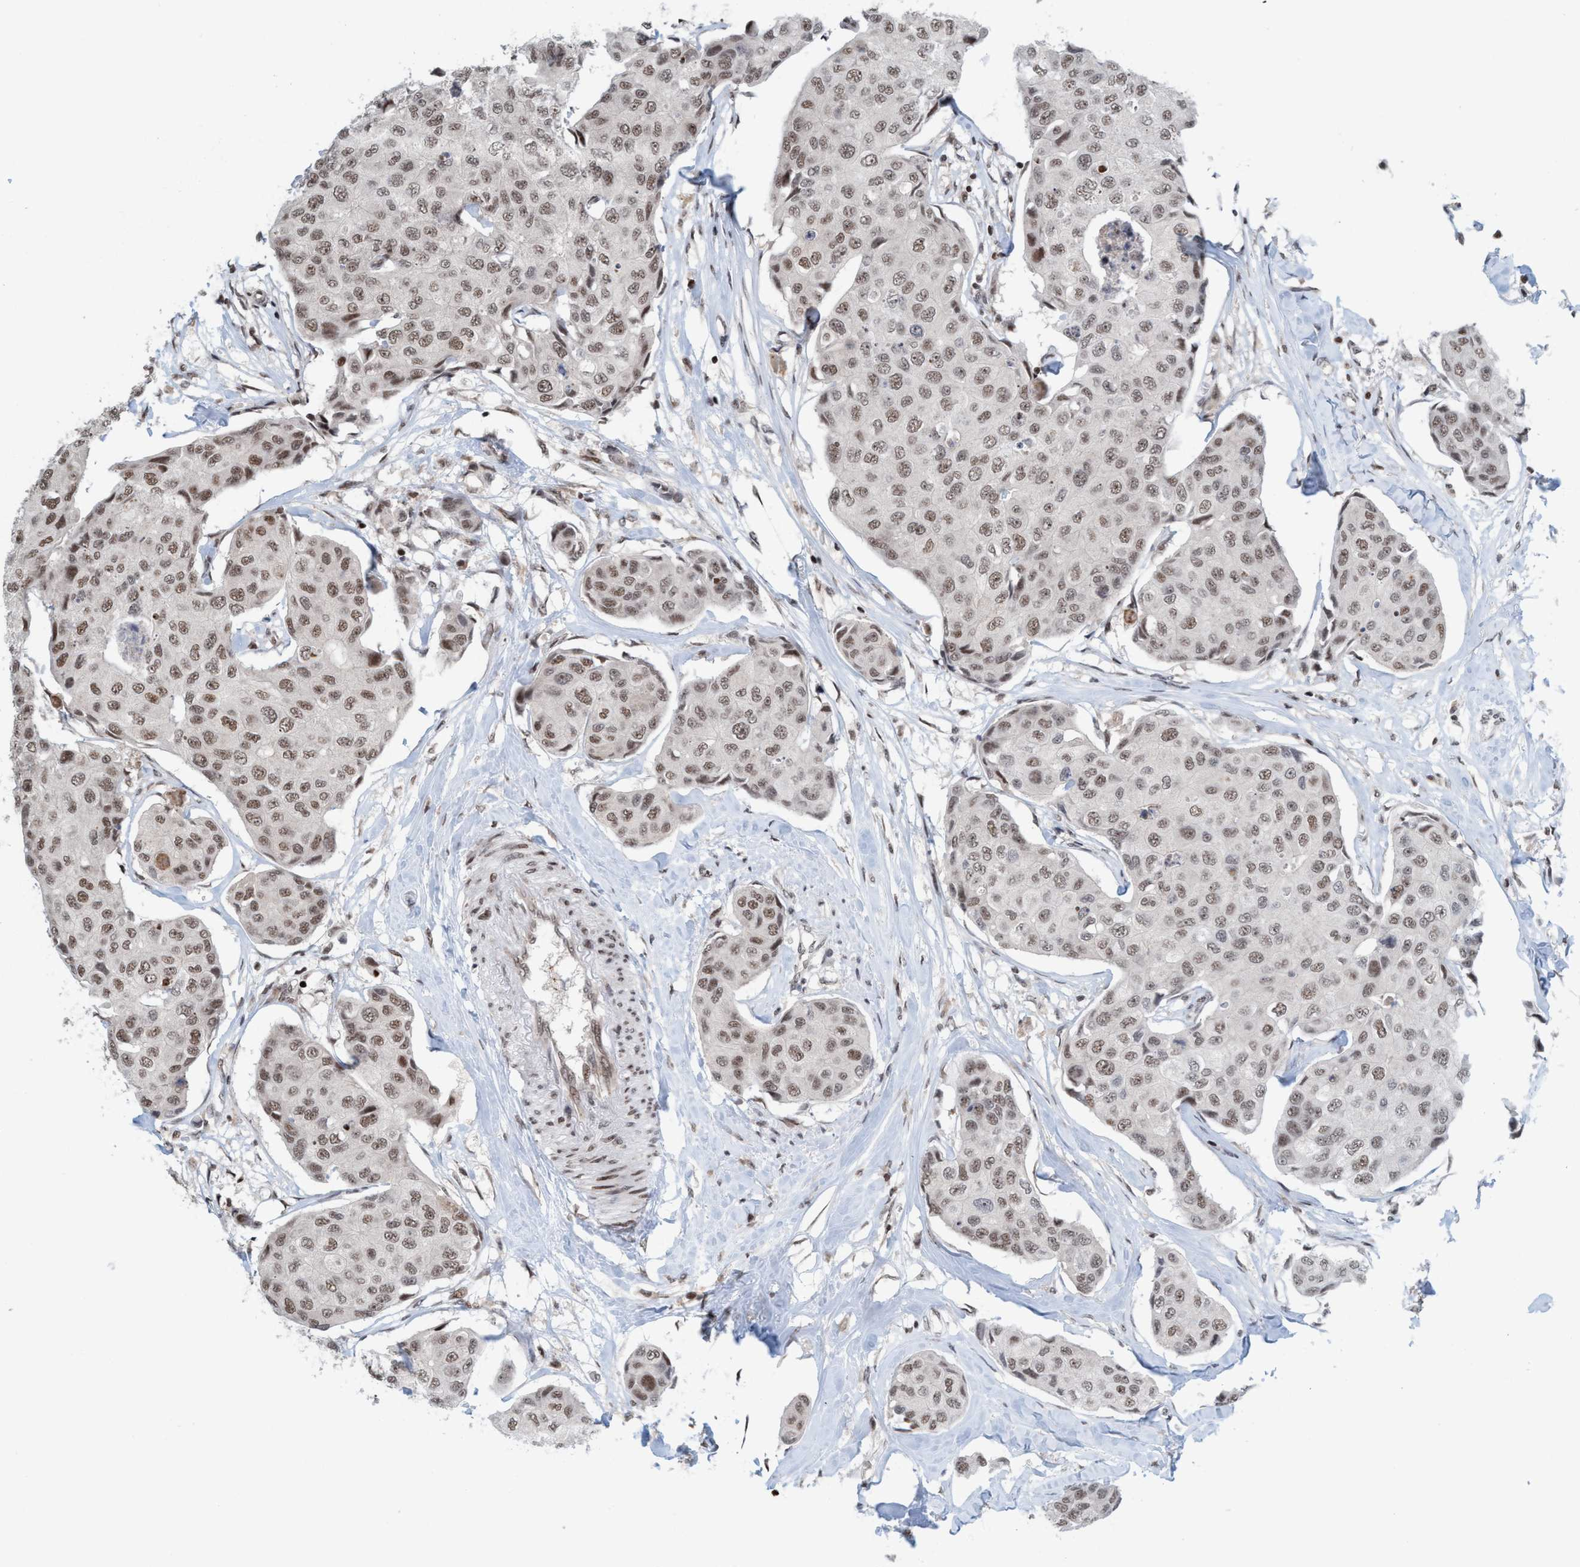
{"staining": {"intensity": "moderate", "quantity": ">75%", "location": "nuclear"}, "tissue": "breast cancer", "cell_type": "Tumor cells", "image_type": "cancer", "snomed": [{"axis": "morphology", "description": "Duct carcinoma"}, {"axis": "topography", "description": "Breast"}], "caption": "This micrograph reveals immunohistochemistry staining of breast invasive ductal carcinoma, with medium moderate nuclear staining in approximately >75% of tumor cells.", "gene": "SMCR8", "patient": {"sex": "female", "age": 80}}